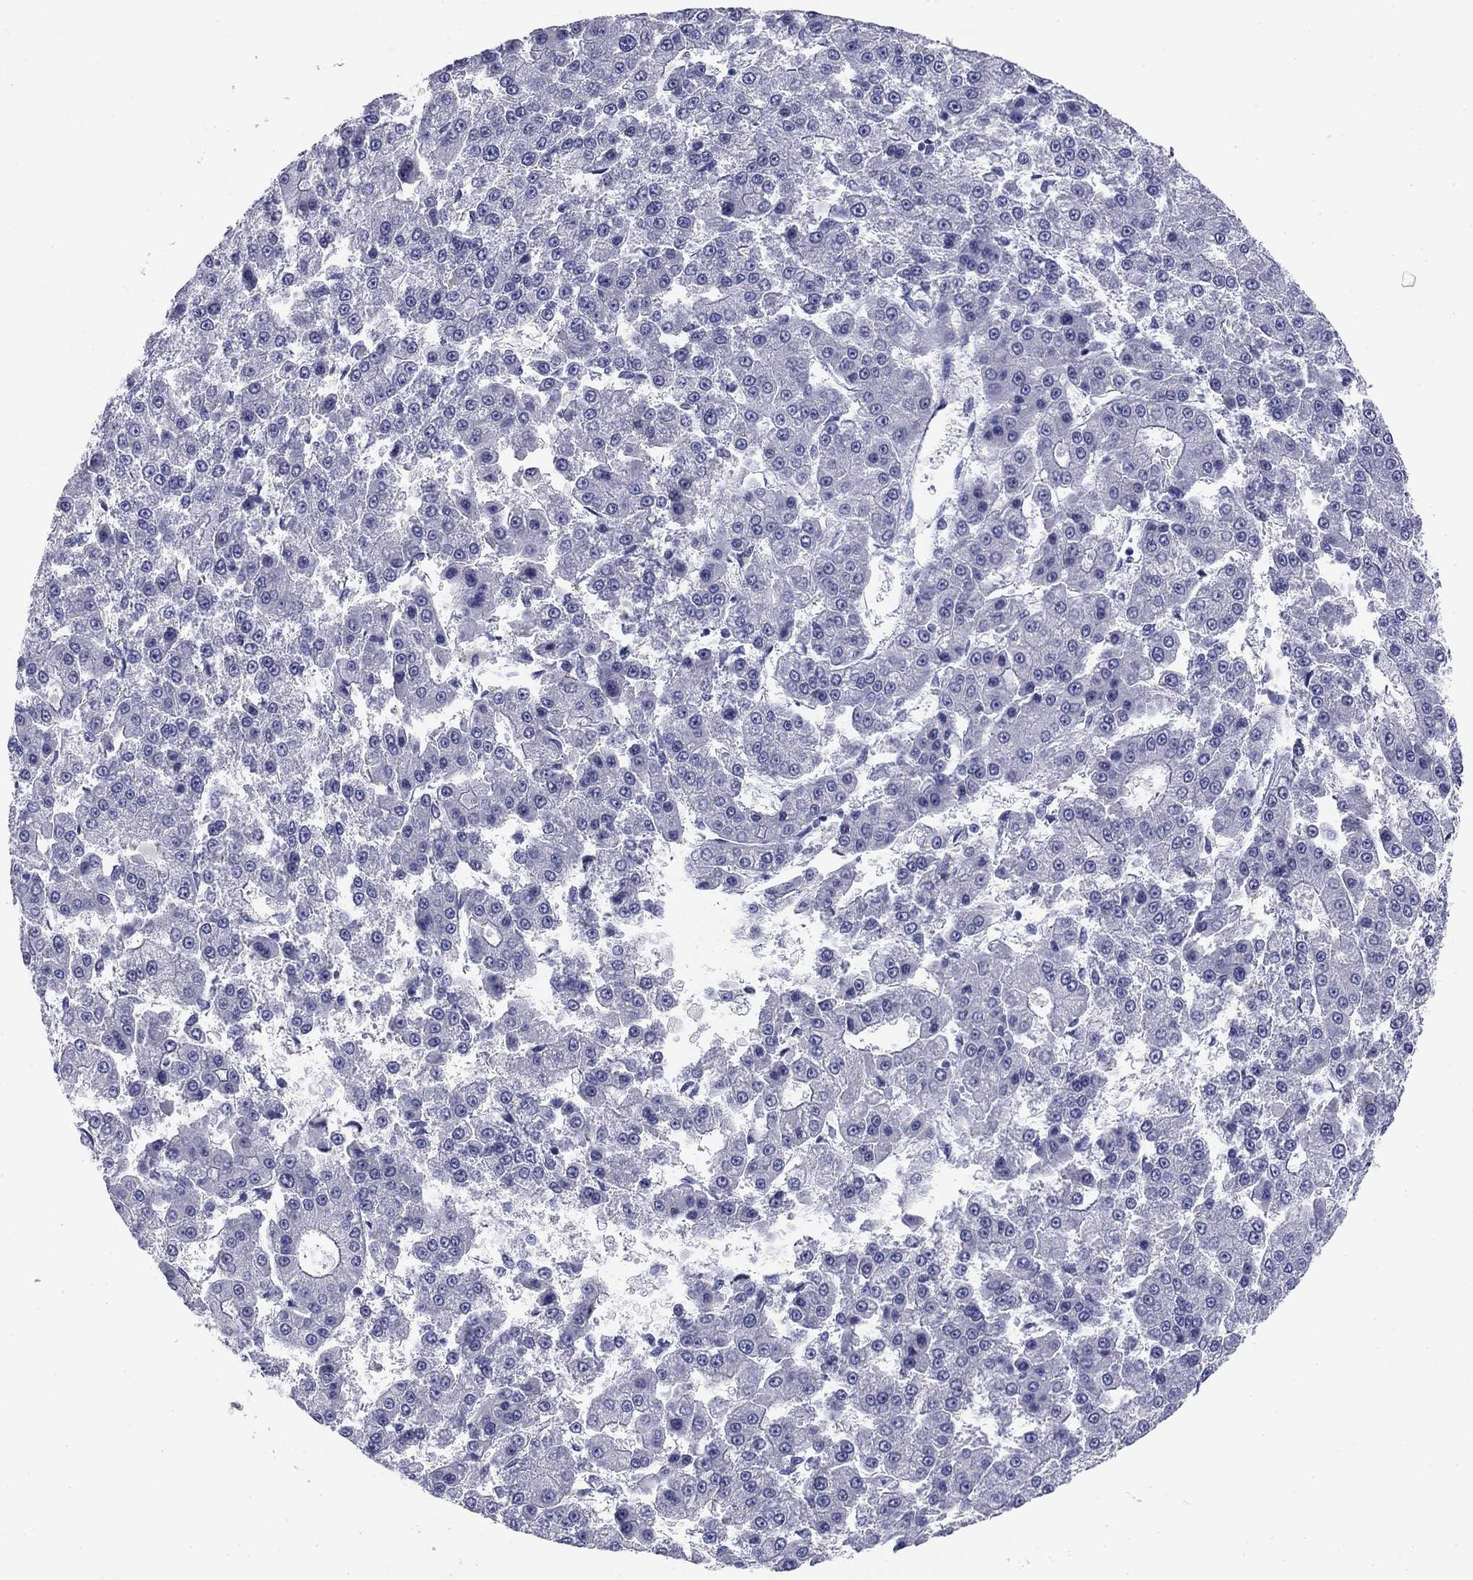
{"staining": {"intensity": "negative", "quantity": "none", "location": "none"}, "tissue": "liver cancer", "cell_type": "Tumor cells", "image_type": "cancer", "snomed": [{"axis": "morphology", "description": "Carcinoma, Hepatocellular, NOS"}, {"axis": "topography", "description": "Liver"}], "caption": "An immunohistochemistry (IHC) image of hepatocellular carcinoma (liver) is shown. There is no staining in tumor cells of hepatocellular carcinoma (liver). (DAB (3,3'-diaminobenzidine) immunohistochemistry with hematoxylin counter stain).", "gene": "KCNH1", "patient": {"sex": "male", "age": 70}}